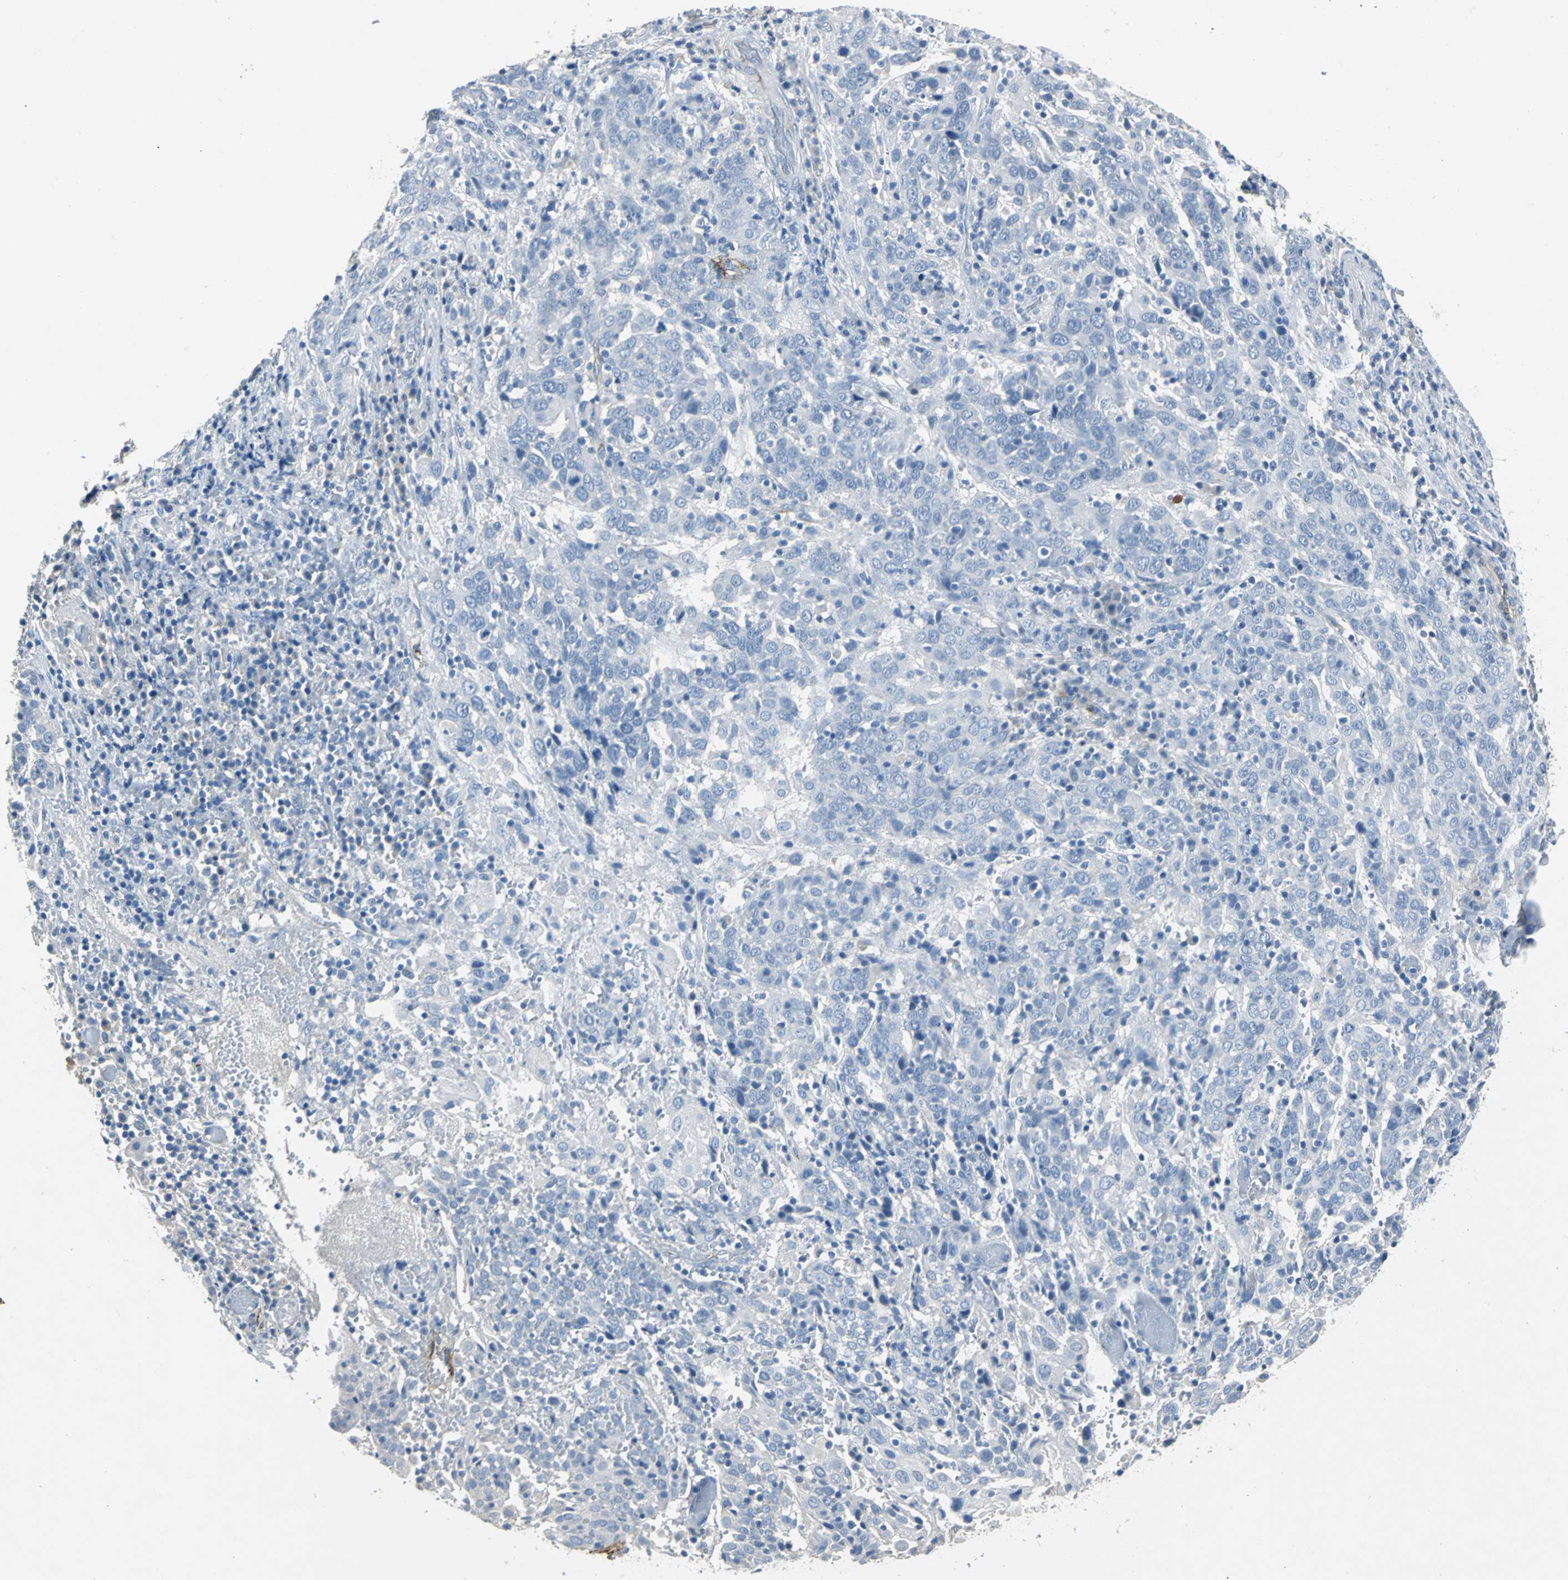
{"staining": {"intensity": "negative", "quantity": "none", "location": "none"}, "tissue": "cervical cancer", "cell_type": "Tumor cells", "image_type": "cancer", "snomed": [{"axis": "morphology", "description": "Normal tissue, NOS"}, {"axis": "morphology", "description": "Squamous cell carcinoma, NOS"}, {"axis": "topography", "description": "Cervix"}], "caption": "High magnification brightfield microscopy of cervical squamous cell carcinoma stained with DAB (brown) and counterstained with hematoxylin (blue): tumor cells show no significant expression.", "gene": "EFNB3", "patient": {"sex": "female", "age": 67}}